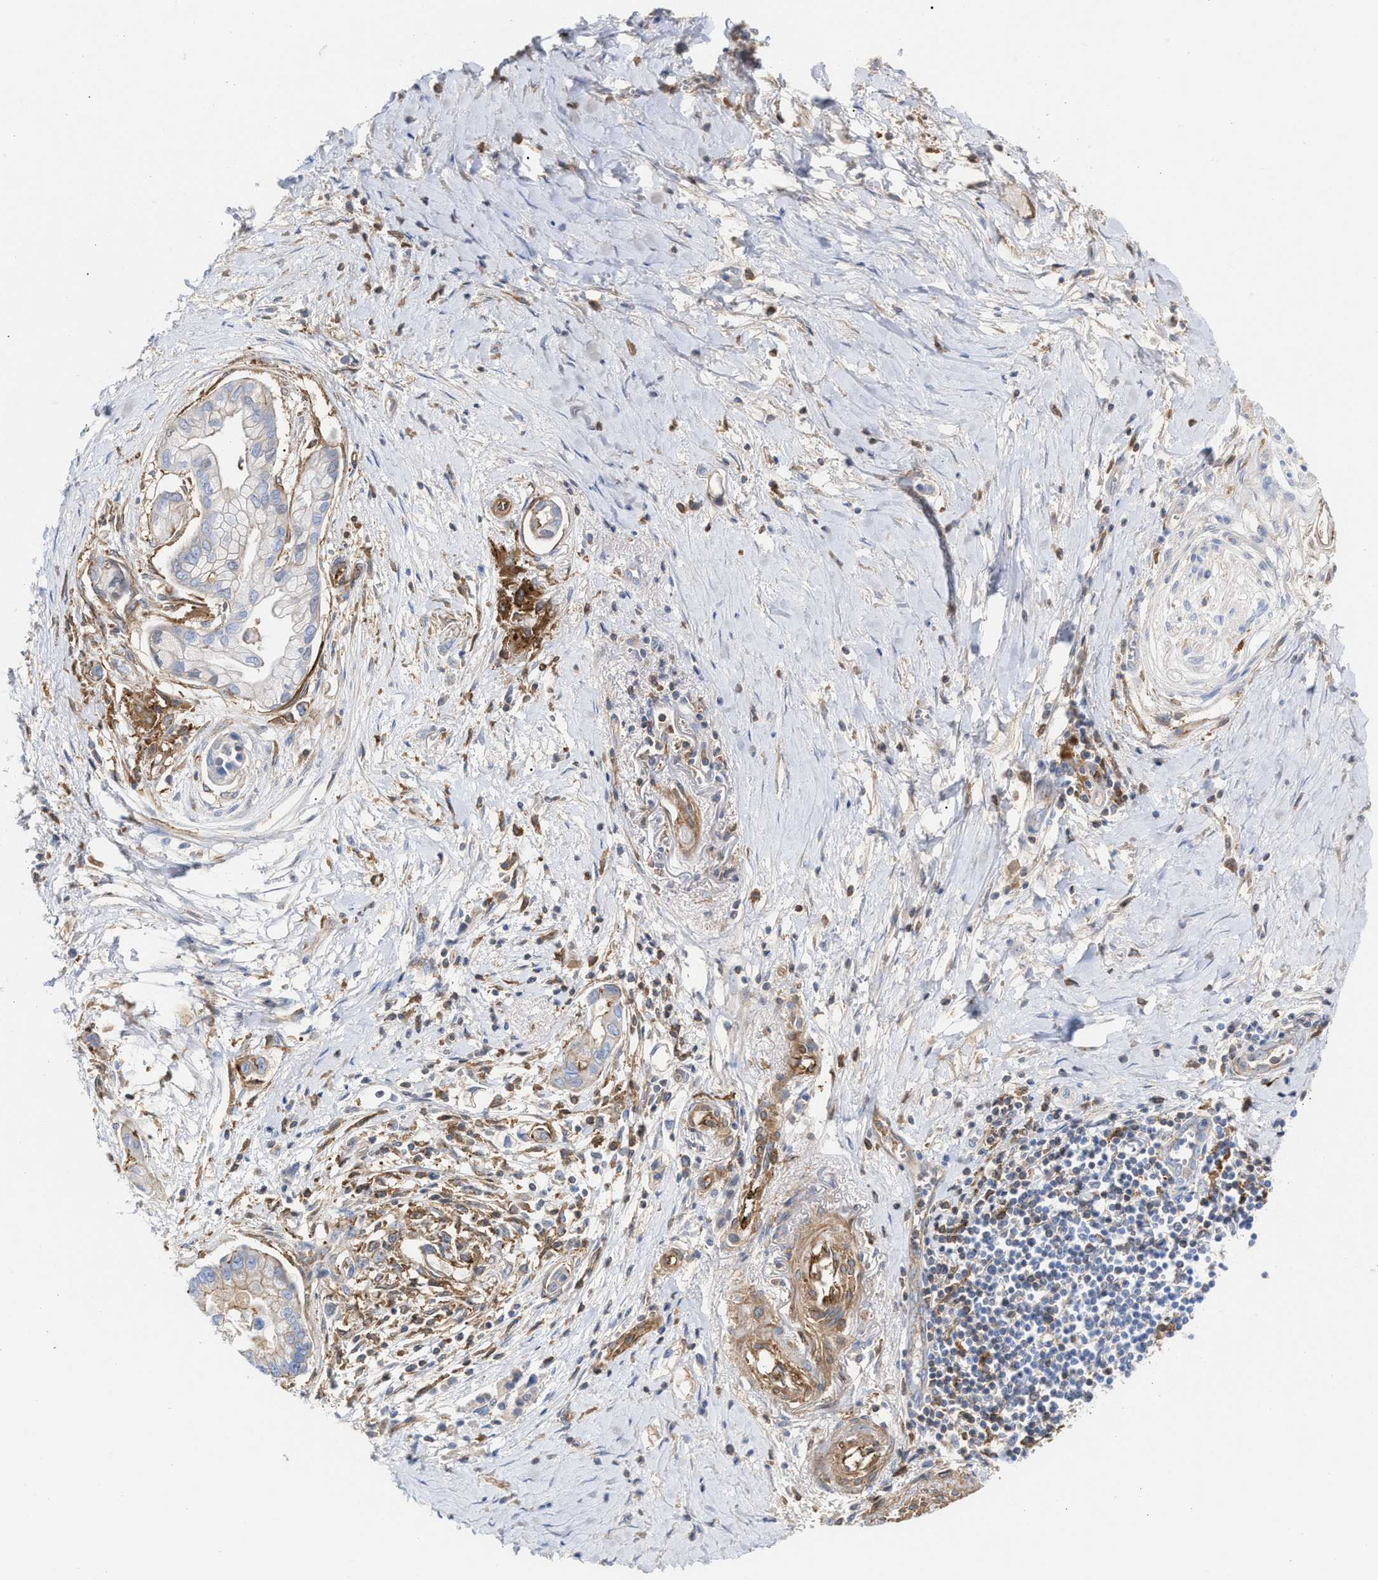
{"staining": {"intensity": "negative", "quantity": "none", "location": "none"}, "tissue": "pancreatic cancer", "cell_type": "Tumor cells", "image_type": "cancer", "snomed": [{"axis": "morphology", "description": "Adenocarcinoma, NOS"}, {"axis": "topography", "description": "Pancreas"}], "caption": "Immunohistochemistry (IHC) photomicrograph of neoplastic tissue: human pancreatic cancer stained with DAB exhibits no significant protein positivity in tumor cells.", "gene": "HS3ST5", "patient": {"sex": "male", "age": 59}}